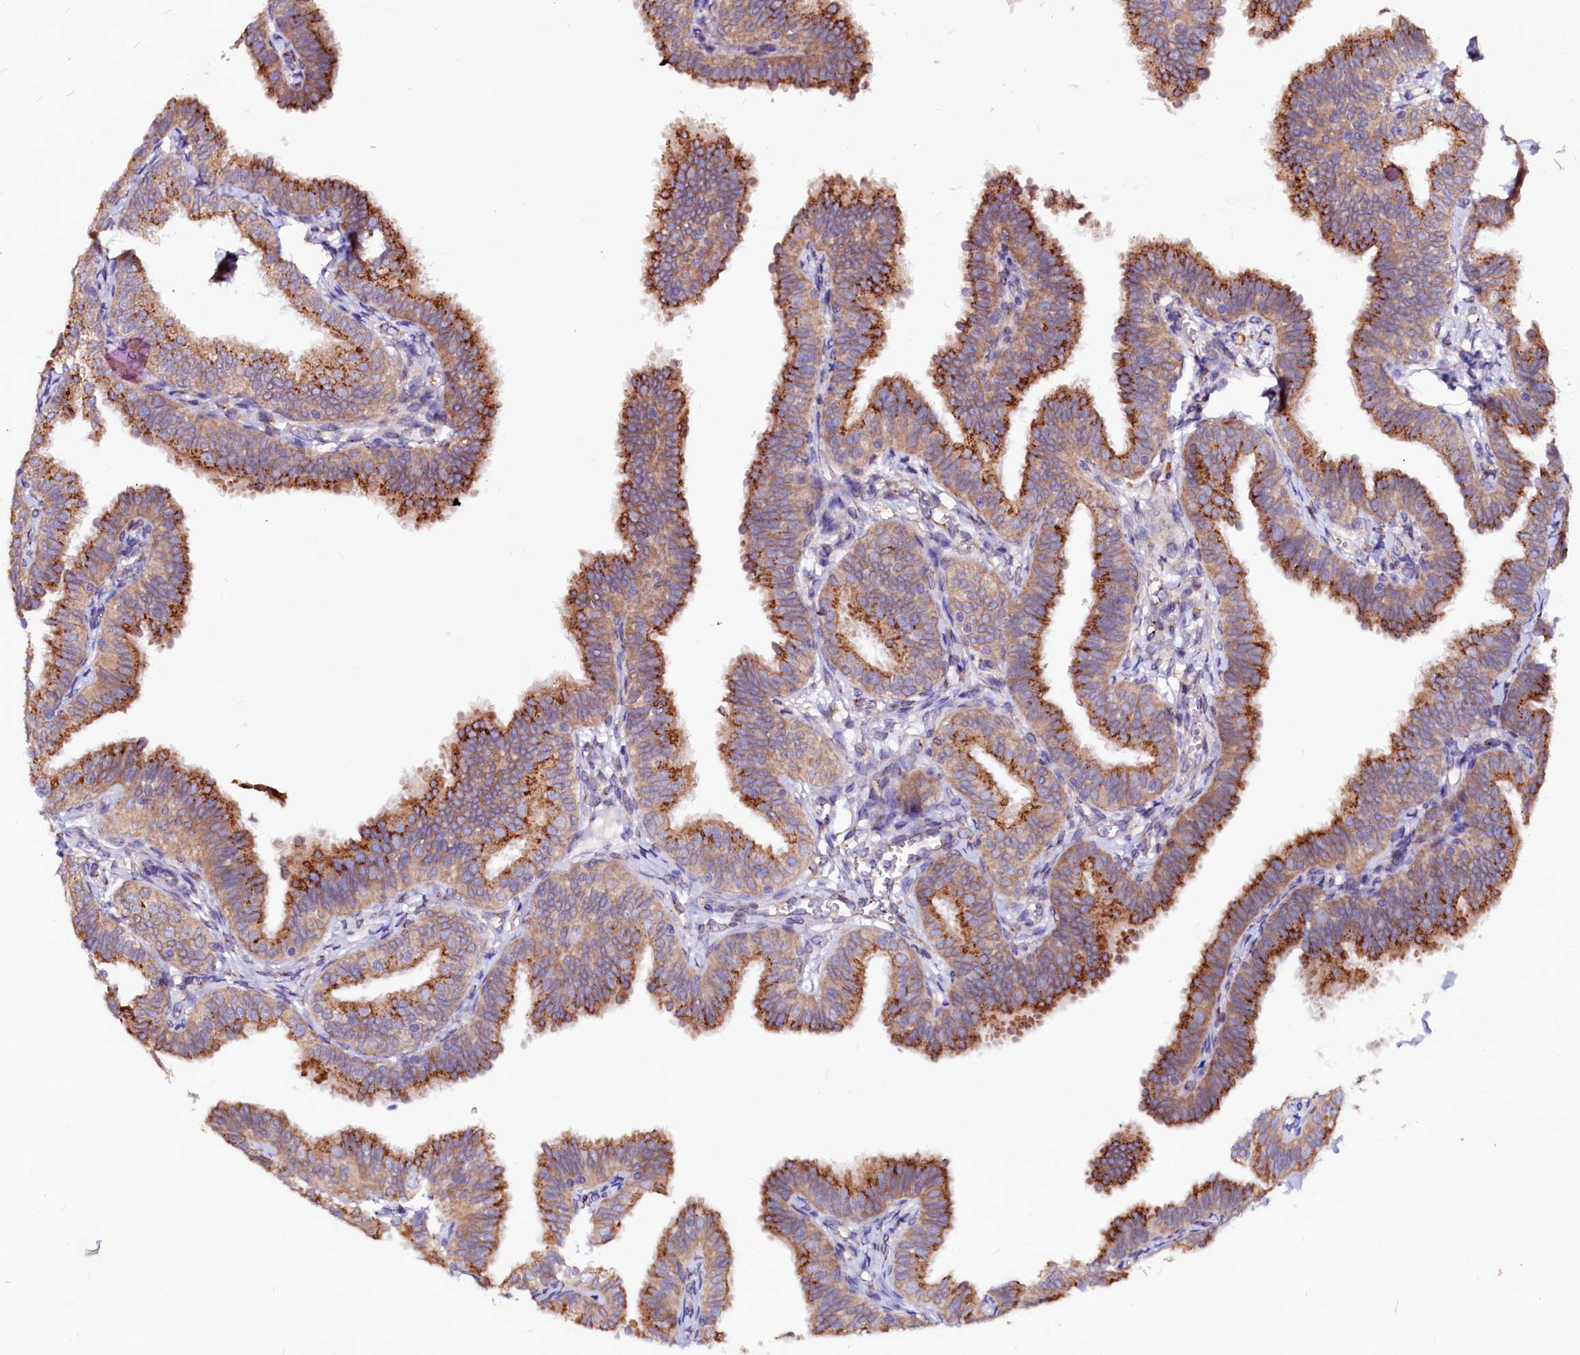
{"staining": {"intensity": "moderate", "quantity": ">75%", "location": "cytoplasmic/membranous"}, "tissue": "fallopian tube", "cell_type": "Glandular cells", "image_type": "normal", "snomed": [{"axis": "morphology", "description": "Normal tissue, NOS"}, {"axis": "topography", "description": "Fallopian tube"}], "caption": "This is an image of immunohistochemistry (IHC) staining of benign fallopian tube, which shows moderate staining in the cytoplasmic/membranous of glandular cells.", "gene": "LMAN1", "patient": {"sex": "female", "age": 35}}